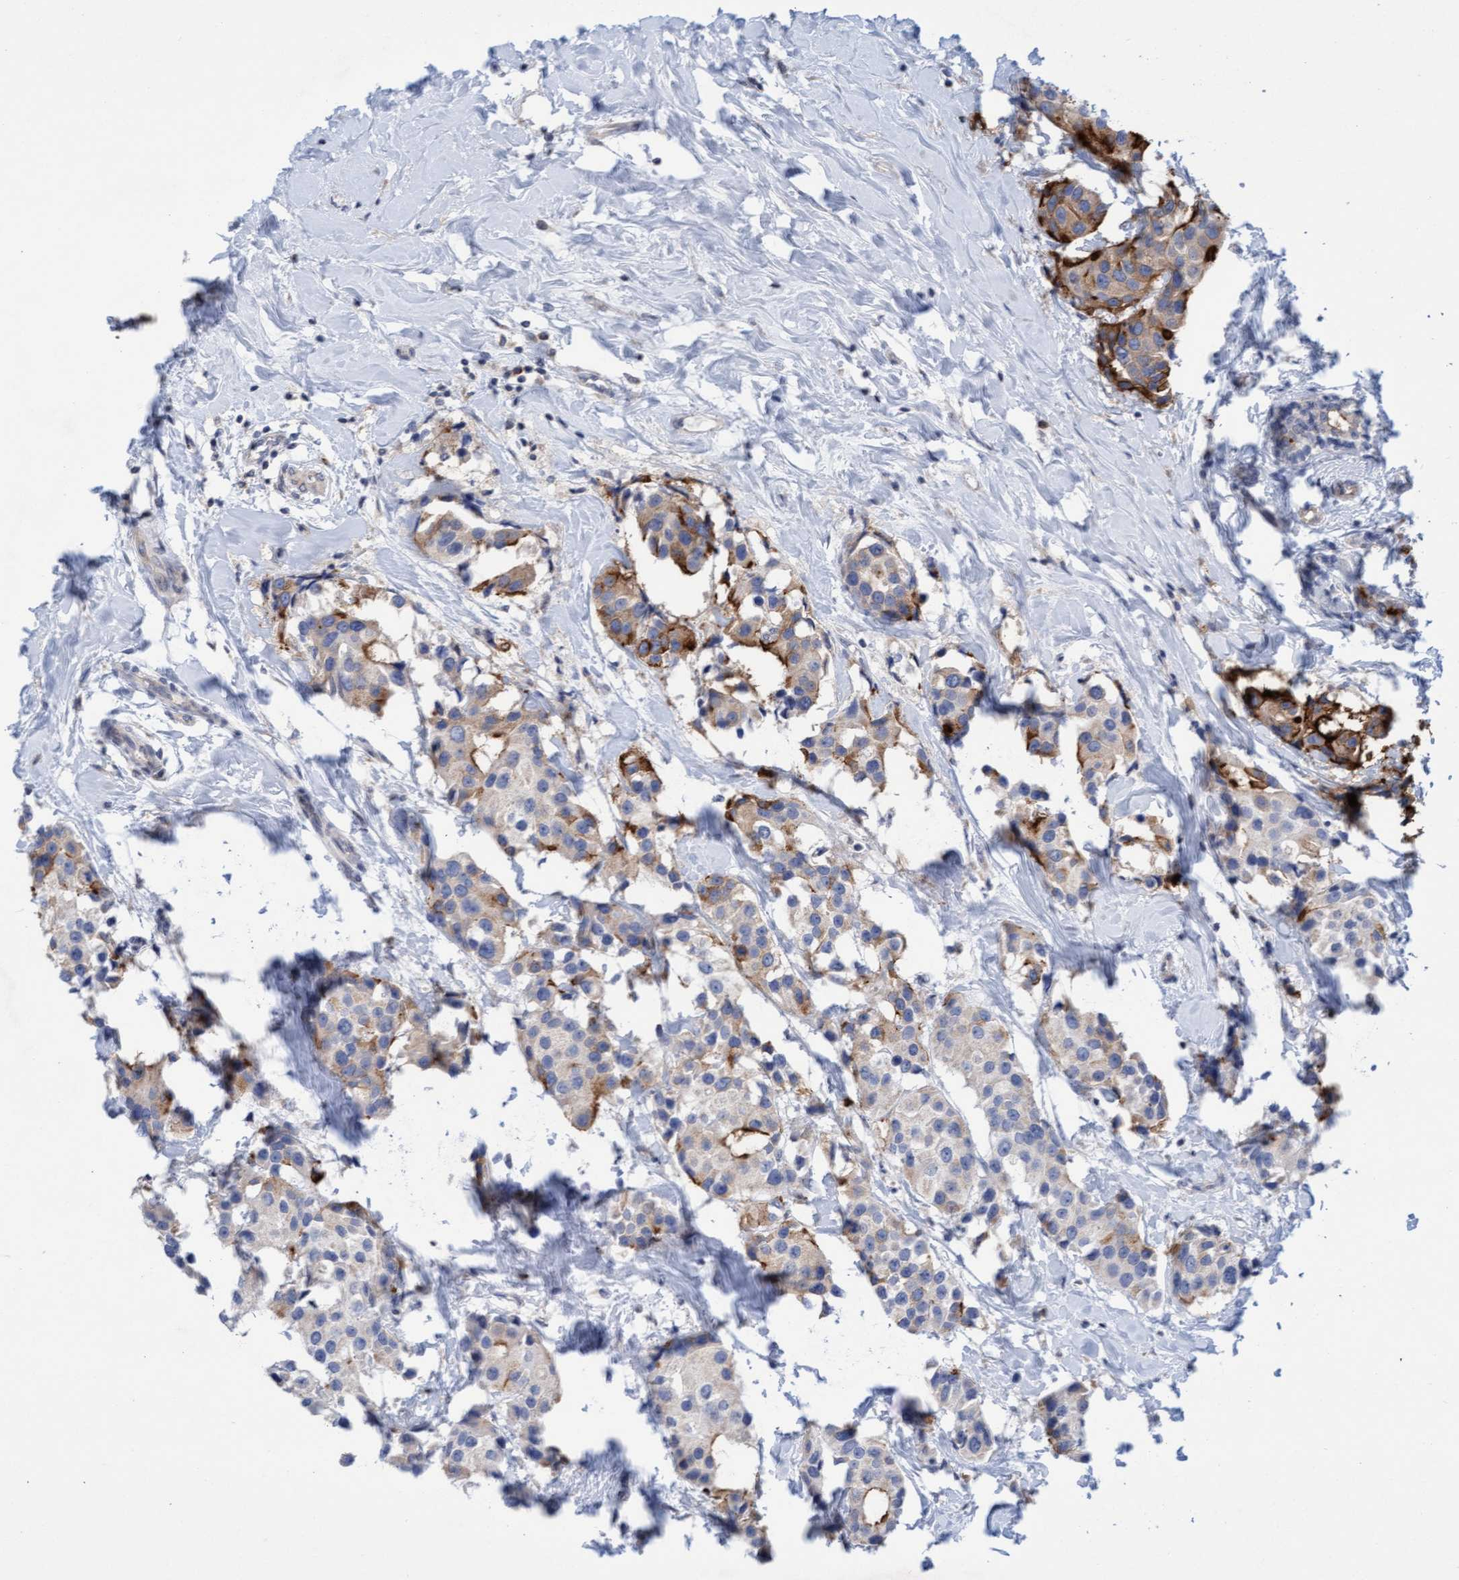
{"staining": {"intensity": "strong", "quantity": "25%-75%", "location": "cytoplasmic/membranous"}, "tissue": "breast cancer", "cell_type": "Tumor cells", "image_type": "cancer", "snomed": [{"axis": "morphology", "description": "Normal tissue, NOS"}, {"axis": "morphology", "description": "Duct carcinoma"}, {"axis": "topography", "description": "Breast"}], "caption": "This histopathology image exhibits immunohistochemistry (IHC) staining of breast cancer (infiltrating ductal carcinoma), with high strong cytoplasmic/membranous staining in about 25%-75% of tumor cells.", "gene": "SLC28A3", "patient": {"sex": "female", "age": 39}}